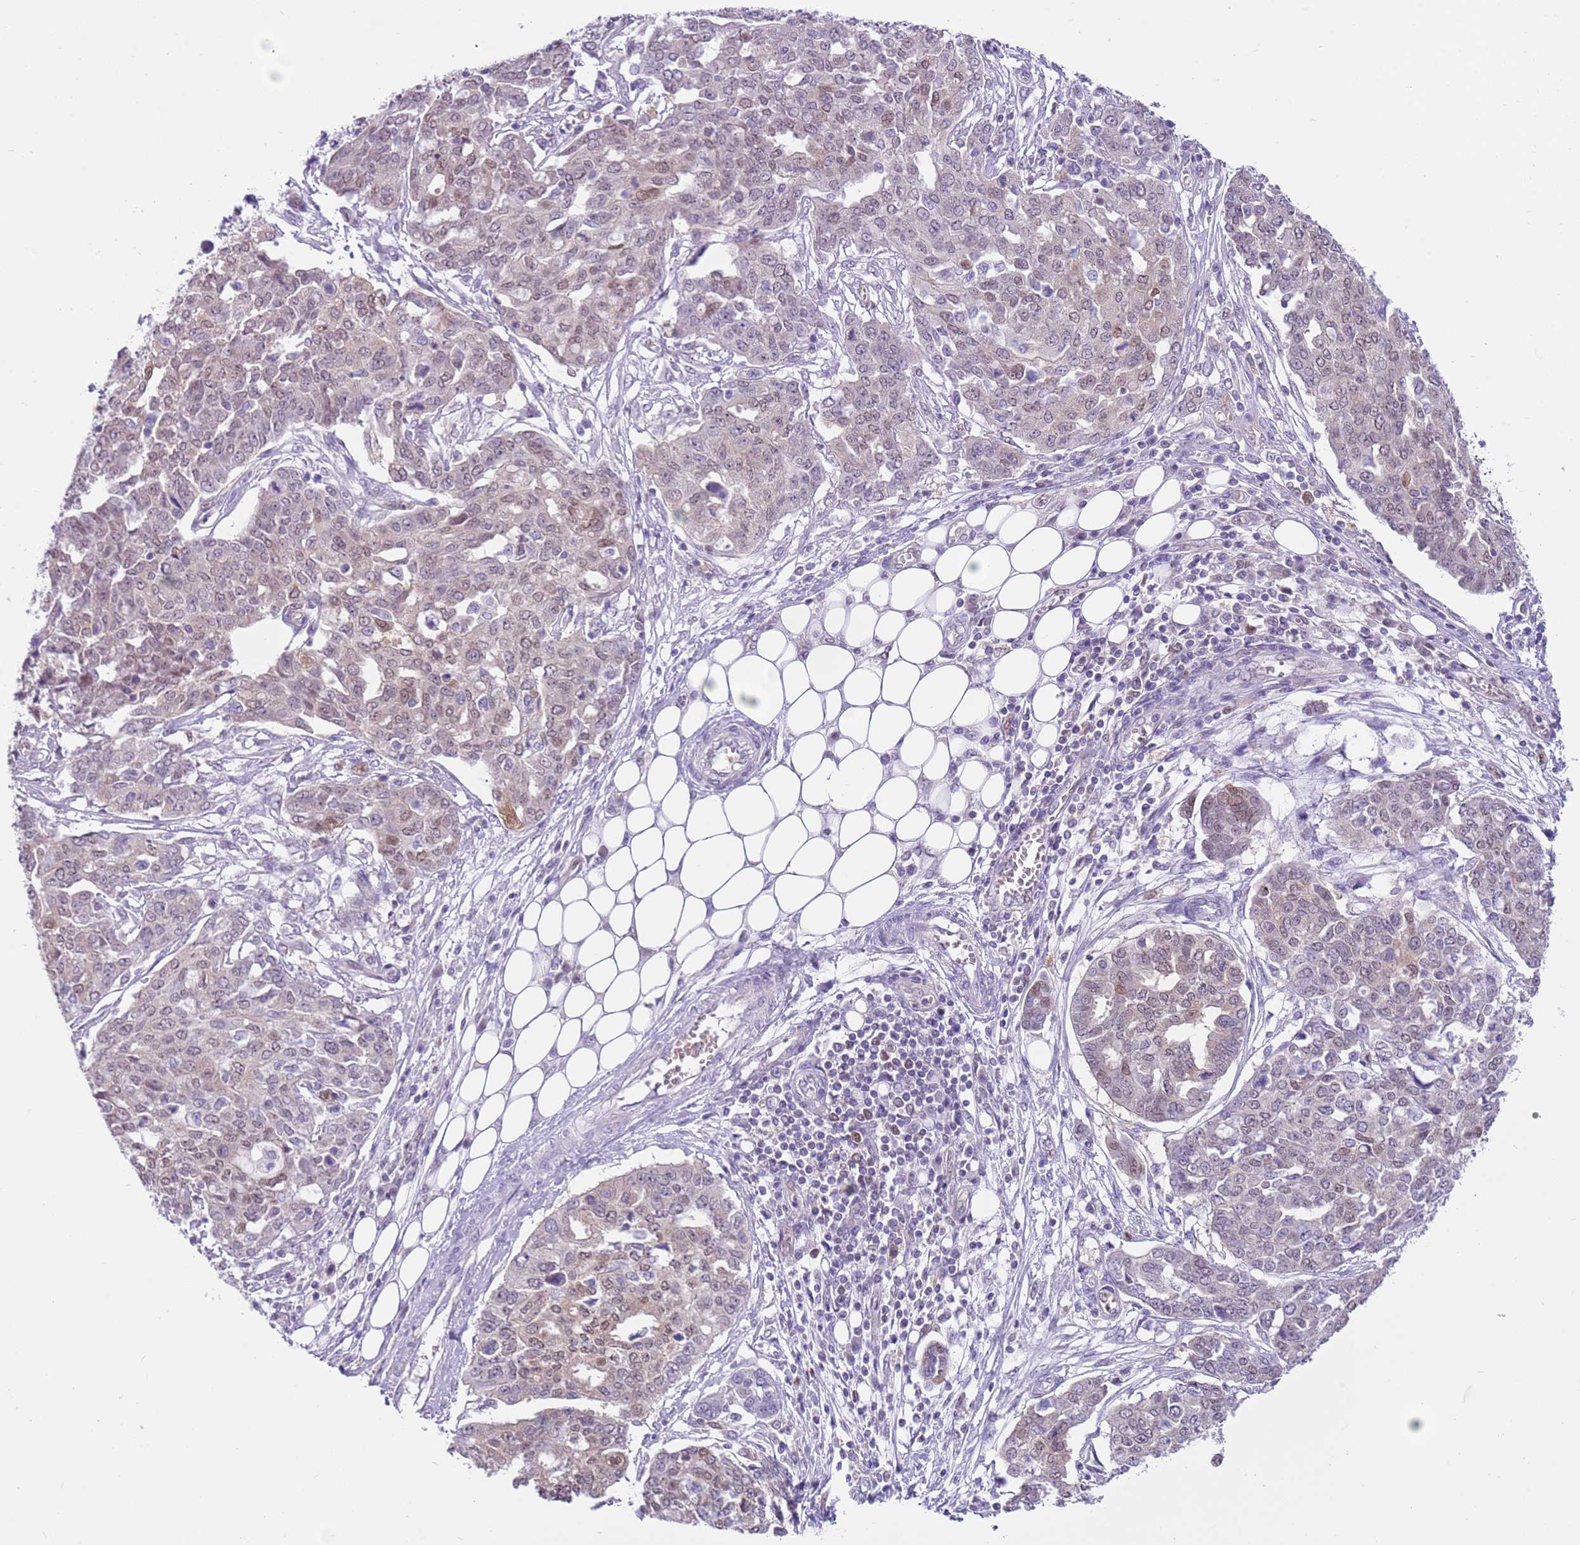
{"staining": {"intensity": "weak", "quantity": ">75%", "location": "nuclear"}, "tissue": "ovarian cancer", "cell_type": "Tumor cells", "image_type": "cancer", "snomed": [{"axis": "morphology", "description": "Cystadenocarcinoma, serous, NOS"}, {"axis": "topography", "description": "Soft tissue"}, {"axis": "topography", "description": "Ovary"}], "caption": "Protein staining of ovarian cancer tissue displays weak nuclear positivity in approximately >75% of tumor cells.", "gene": "DDI2", "patient": {"sex": "female", "age": 57}}